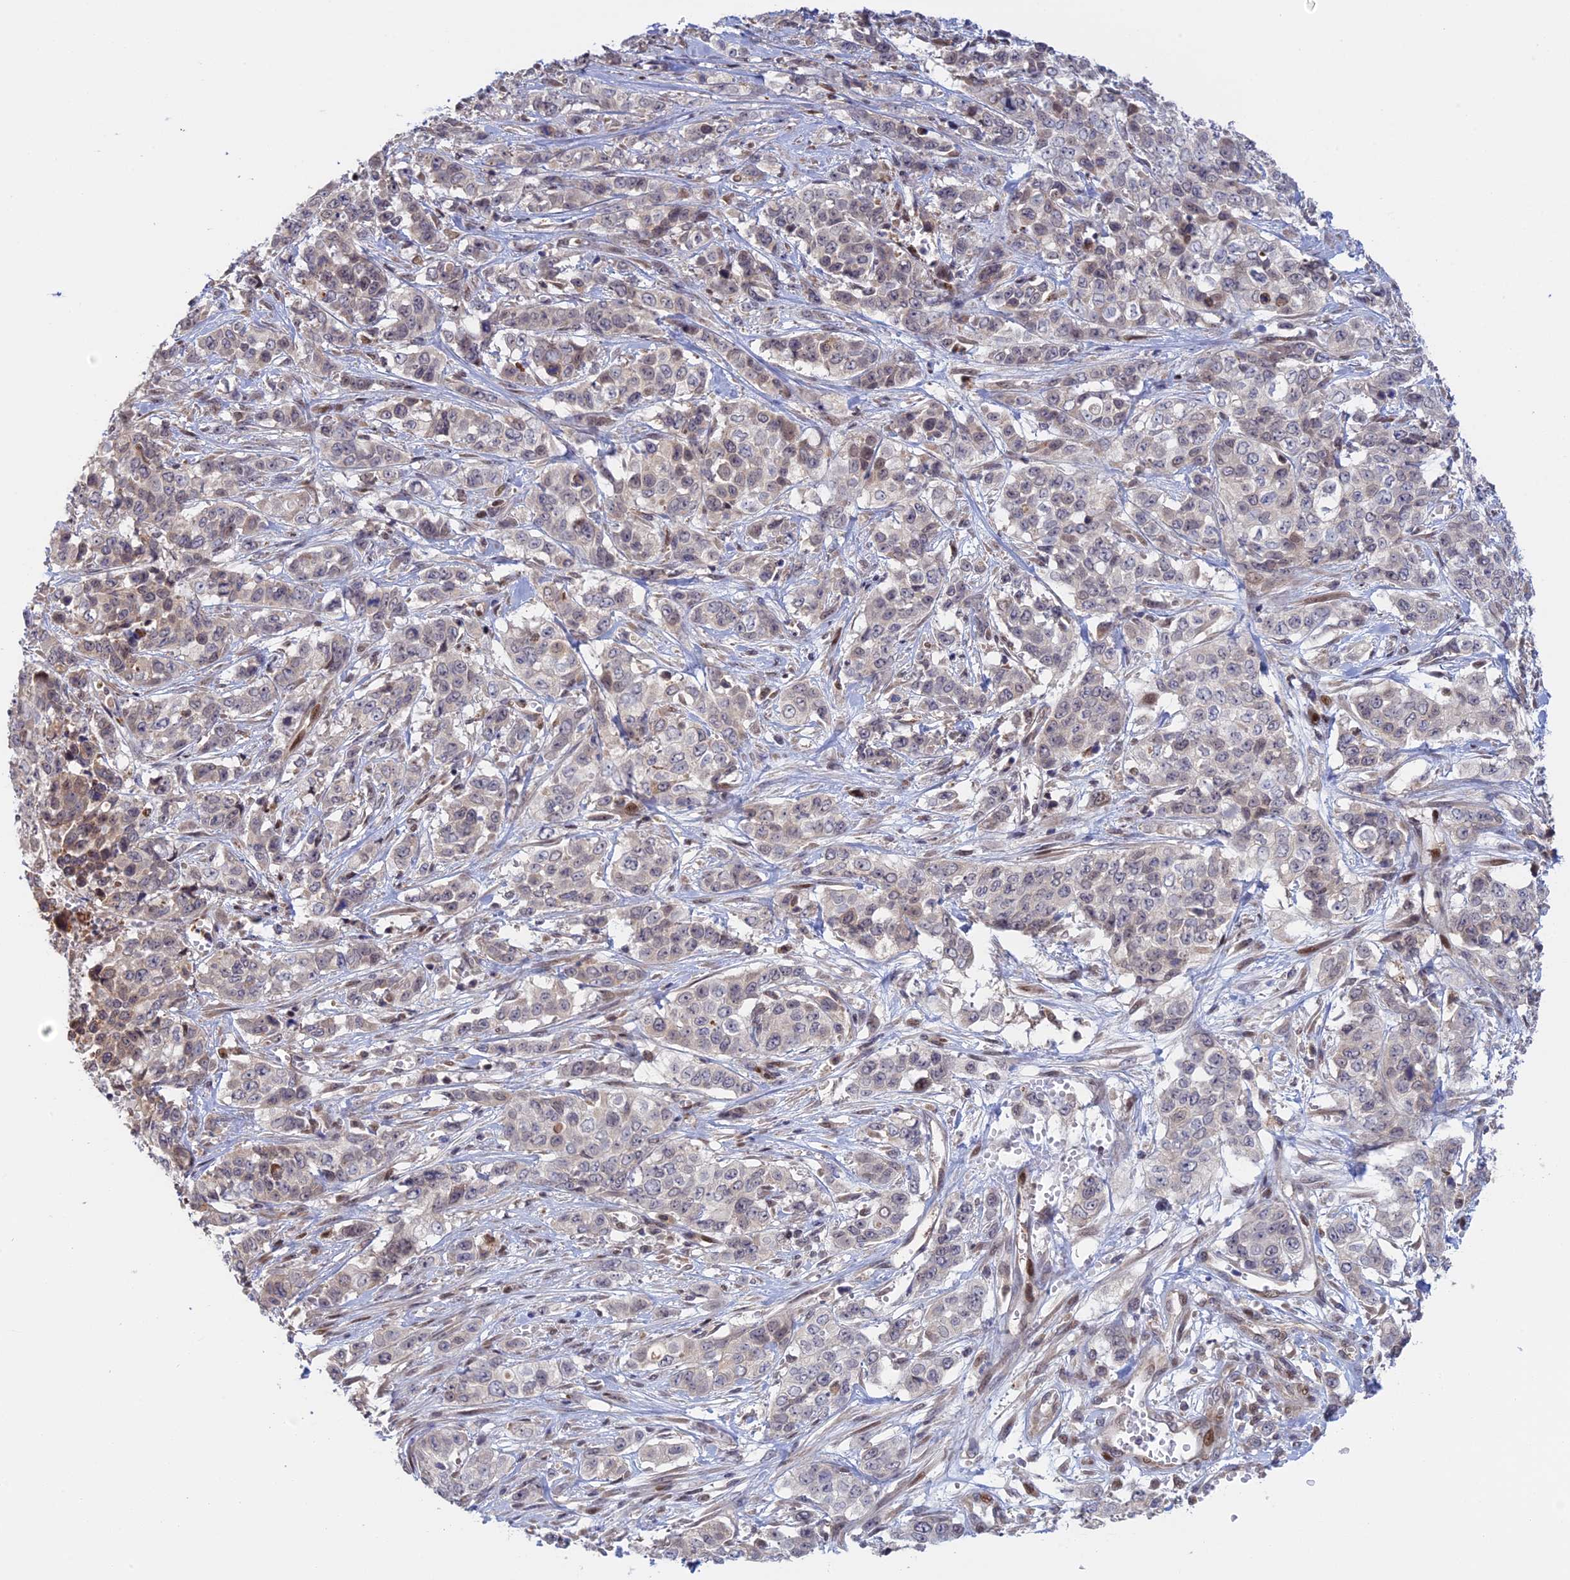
{"staining": {"intensity": "weak", "quantity": "<25%", "location": "nuclear"}, "tissue": "stomach cancer", "cell_type": "Tumor cells", "image_type": "cancer", "snomed": [{"axis": "morphology", "description": "Adenocarcinoma, NOS"}, {"axis": "topography", "description": "Stomach, upper"}], "caption": "IHC histopathology image of neoplastic tissue: adenocarcinoma (stomach) stained with DAB shows no significant protein positivity in tumor cells. (Stains: DAB (3,3'-diaminobenzidine) immunohistochemistry (IHC) with hematoxylin counter stain, Microscopy: brightfield microscopy at high magnification).", "gene": "GSKIP", "patient": {"sex": "male", "age": 62}}